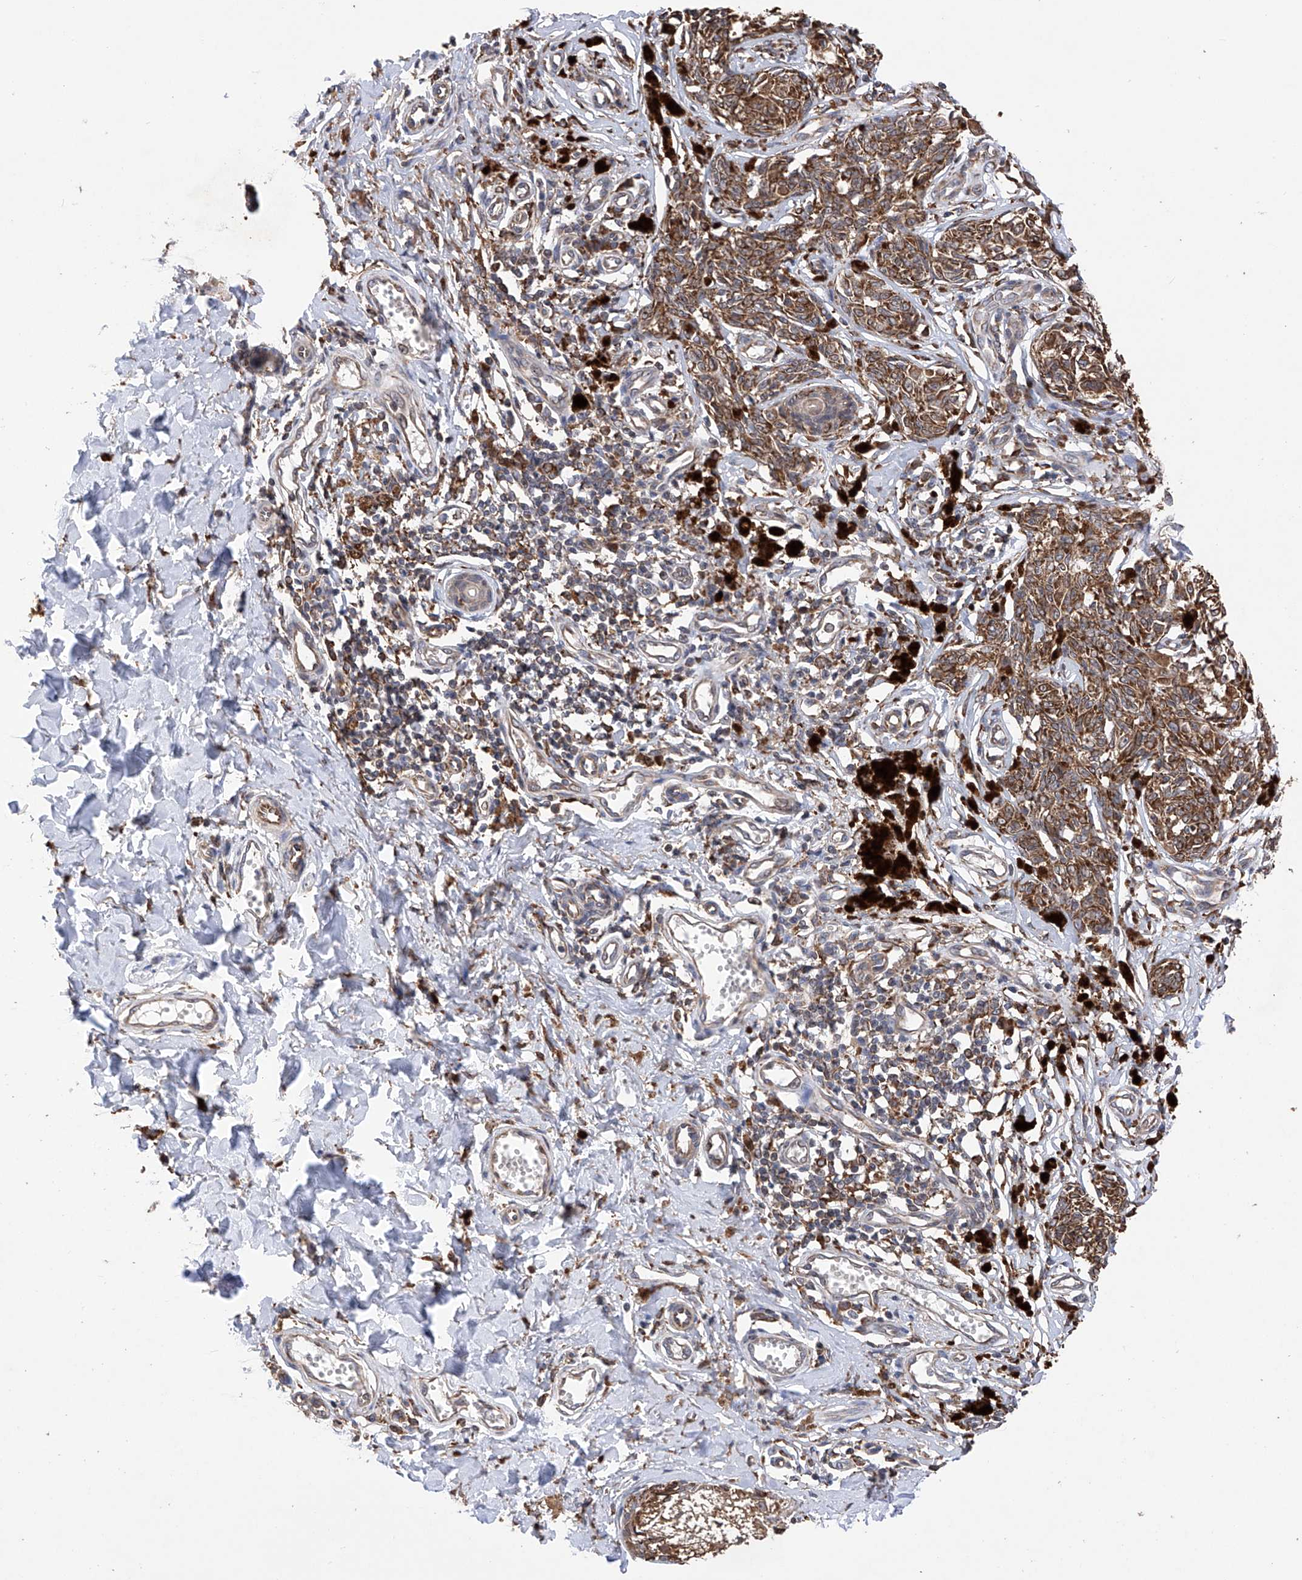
{"staining": {"intensity": "moderate", "quantity": ">75%", "location": "cytoplasmic/membranous"}, "tissue": "melanoma", "cell_type": "Tumor cells", "image_type": "cancer", "snomed": [{"axis": "morphology", "description": "Malignant melanoma, NOS"}, {"axis": "topography", "description": "Skin"}], "caption": "Immunohistochemistry (IHC) (DAB (3,3'-diaminobenzidine)) staining of malignant melanoma displays moderate cytoplasmic/membranous protein expression in about >75% of tumor cells. (brown staining indicates protein expression, while blue staining denotes nuclei).", "gene": "DNAH8", "patient": {"sex": "male", "age": 53}}